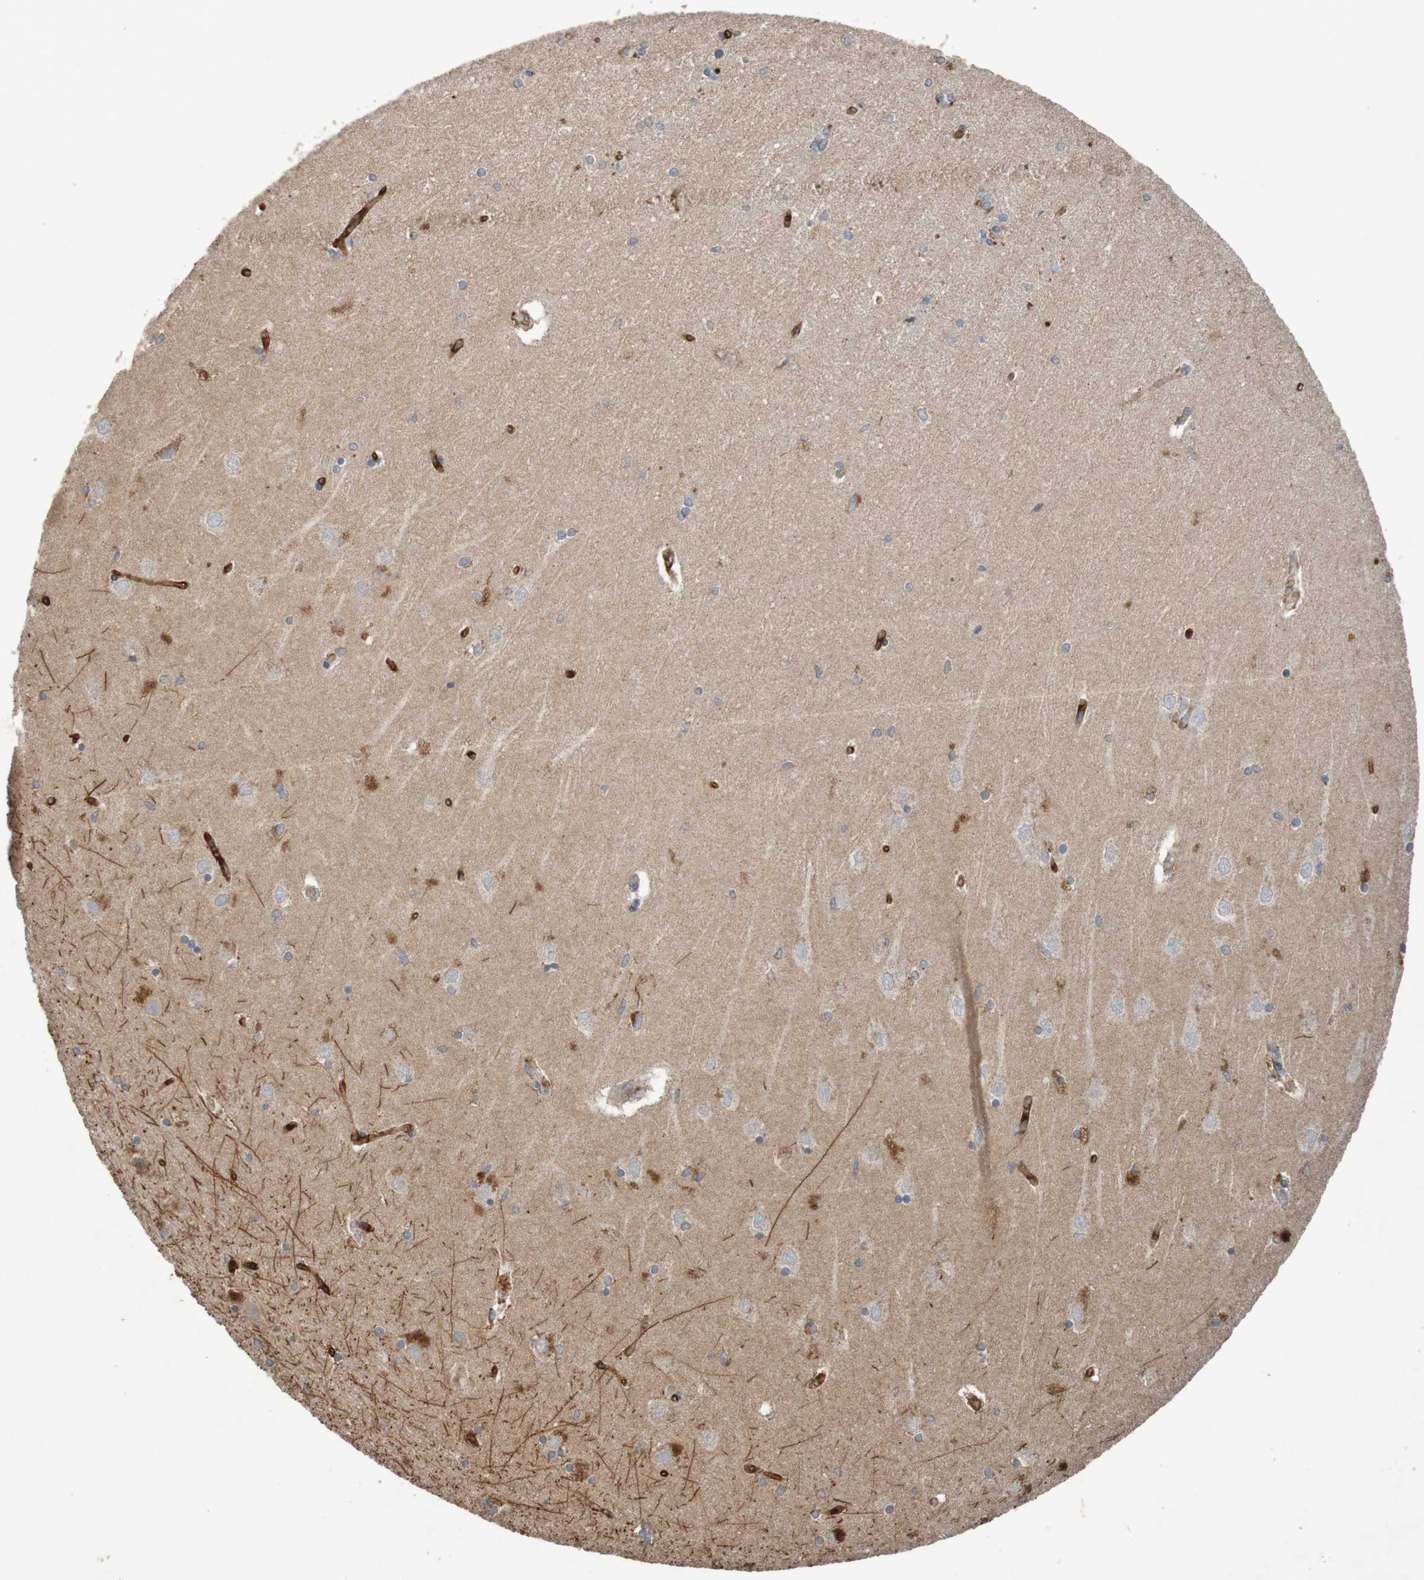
{"staining": {"intensity": "negative", "quantity": "none", "location": "none"}, "tissue": "hippocampus", "cell_type": "Glial cells", "image_type": "normal", "snomed": [{"axis": "morphology", "description": "Normal tissue, NOS"}, {"axis": "topography", "description": "Hippocampus"}], "caption": "The immunohistochemistry (IHC) micrograph has no significant positivity in glial cells of hippocampus.", "gene": "B3GAT2", "patient": {"sex": "female", "age": 54}}